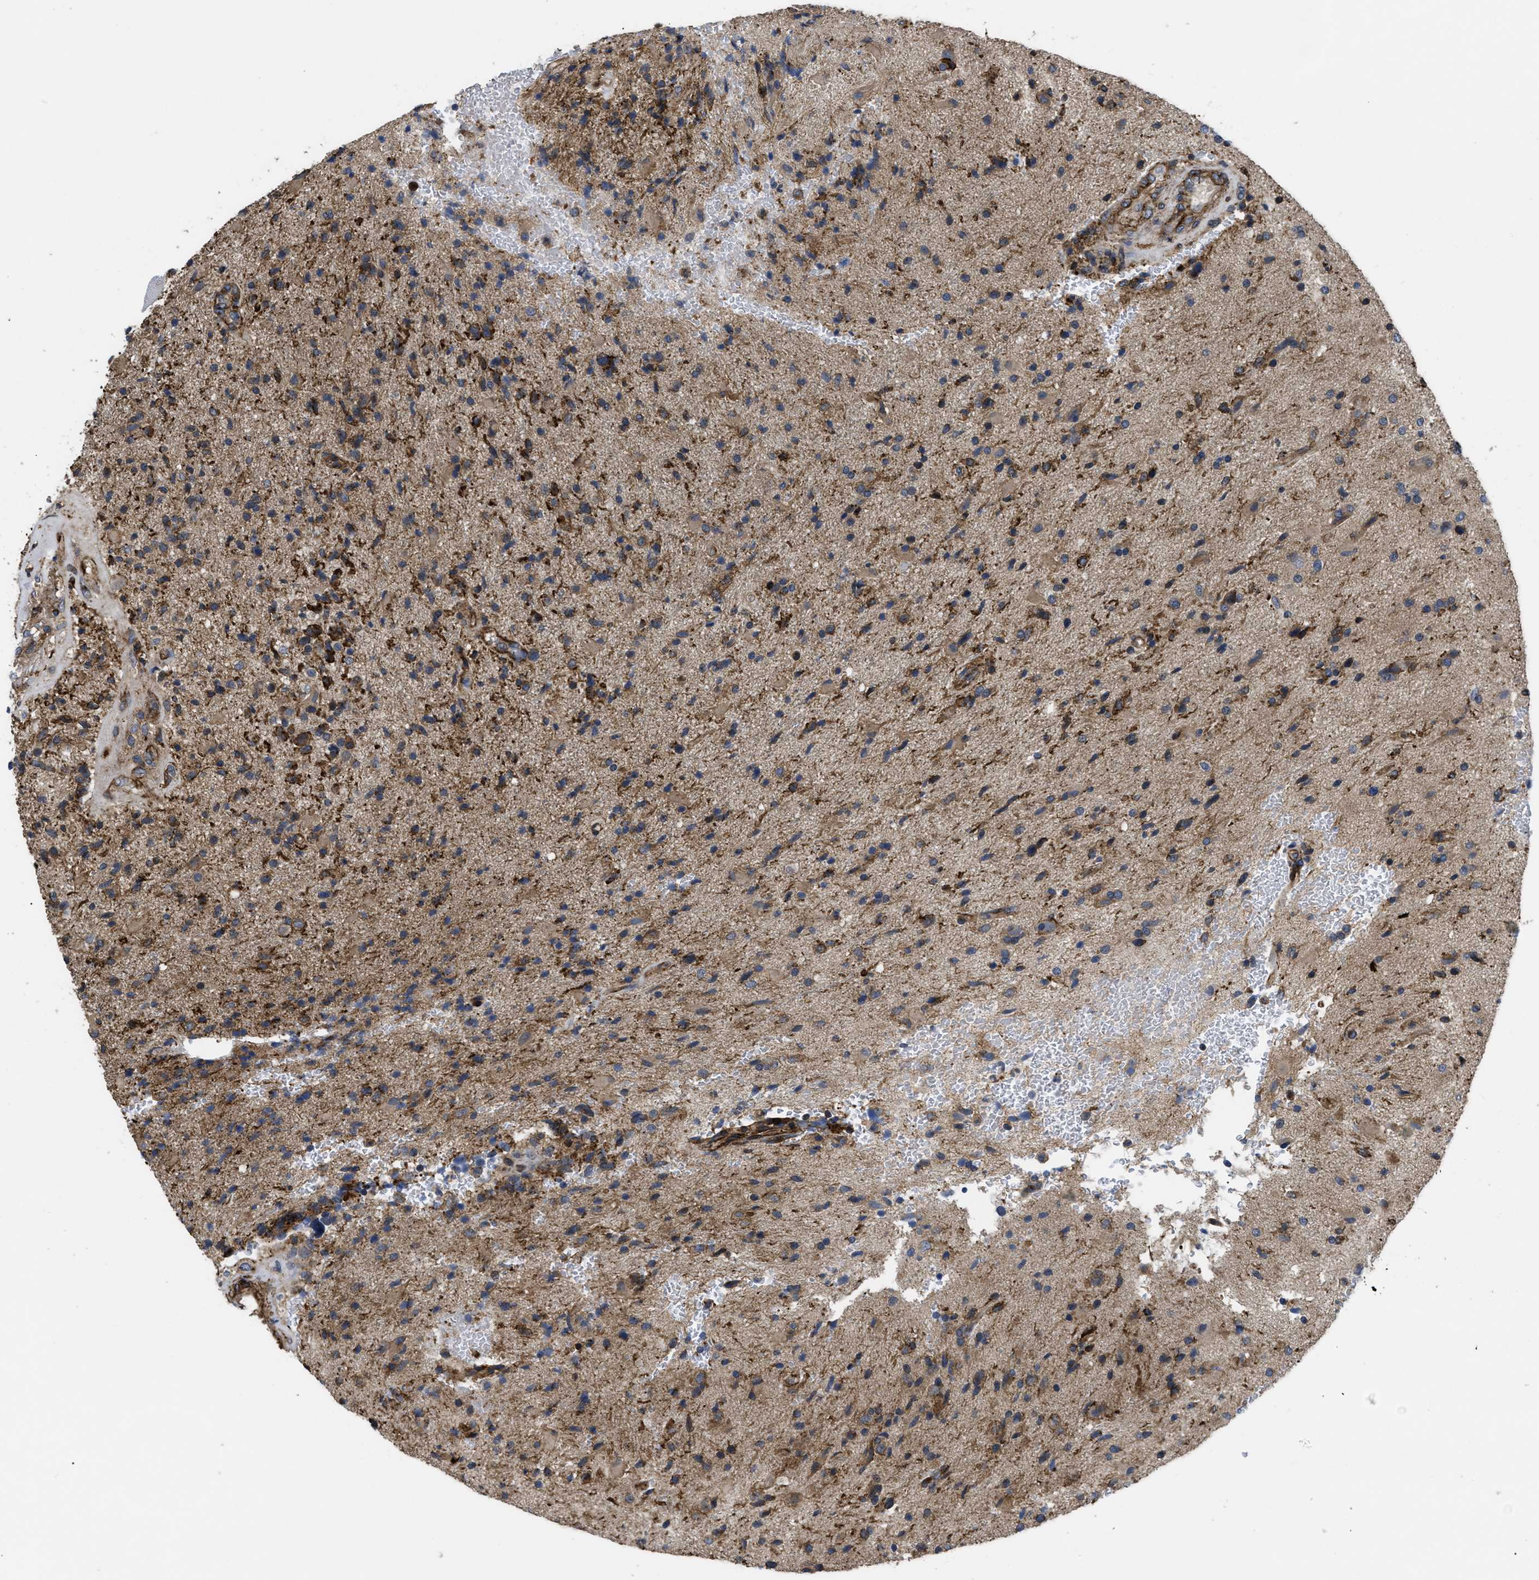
{"staining": {"intensity": "moderate", "quantity": ">75%", "location": "cytoplasmic/membranous"}, "tissue": "glioma", "cell_type": "Tumor cells", "image_type": "cancer", "snomed": [{"axis": "morphology", "description": "Glioma, malignant, High grade"}, {"axis": "topography", "description": "Brain"}], "caption": "Protein staining of malignant glioma (high-grade) tissue shows moderate cytoplasmic/membranous staining in approximately >75% of tumor cells.", "gene": "SCUBE2", "patient": {"sex": "male", "age": 72}}